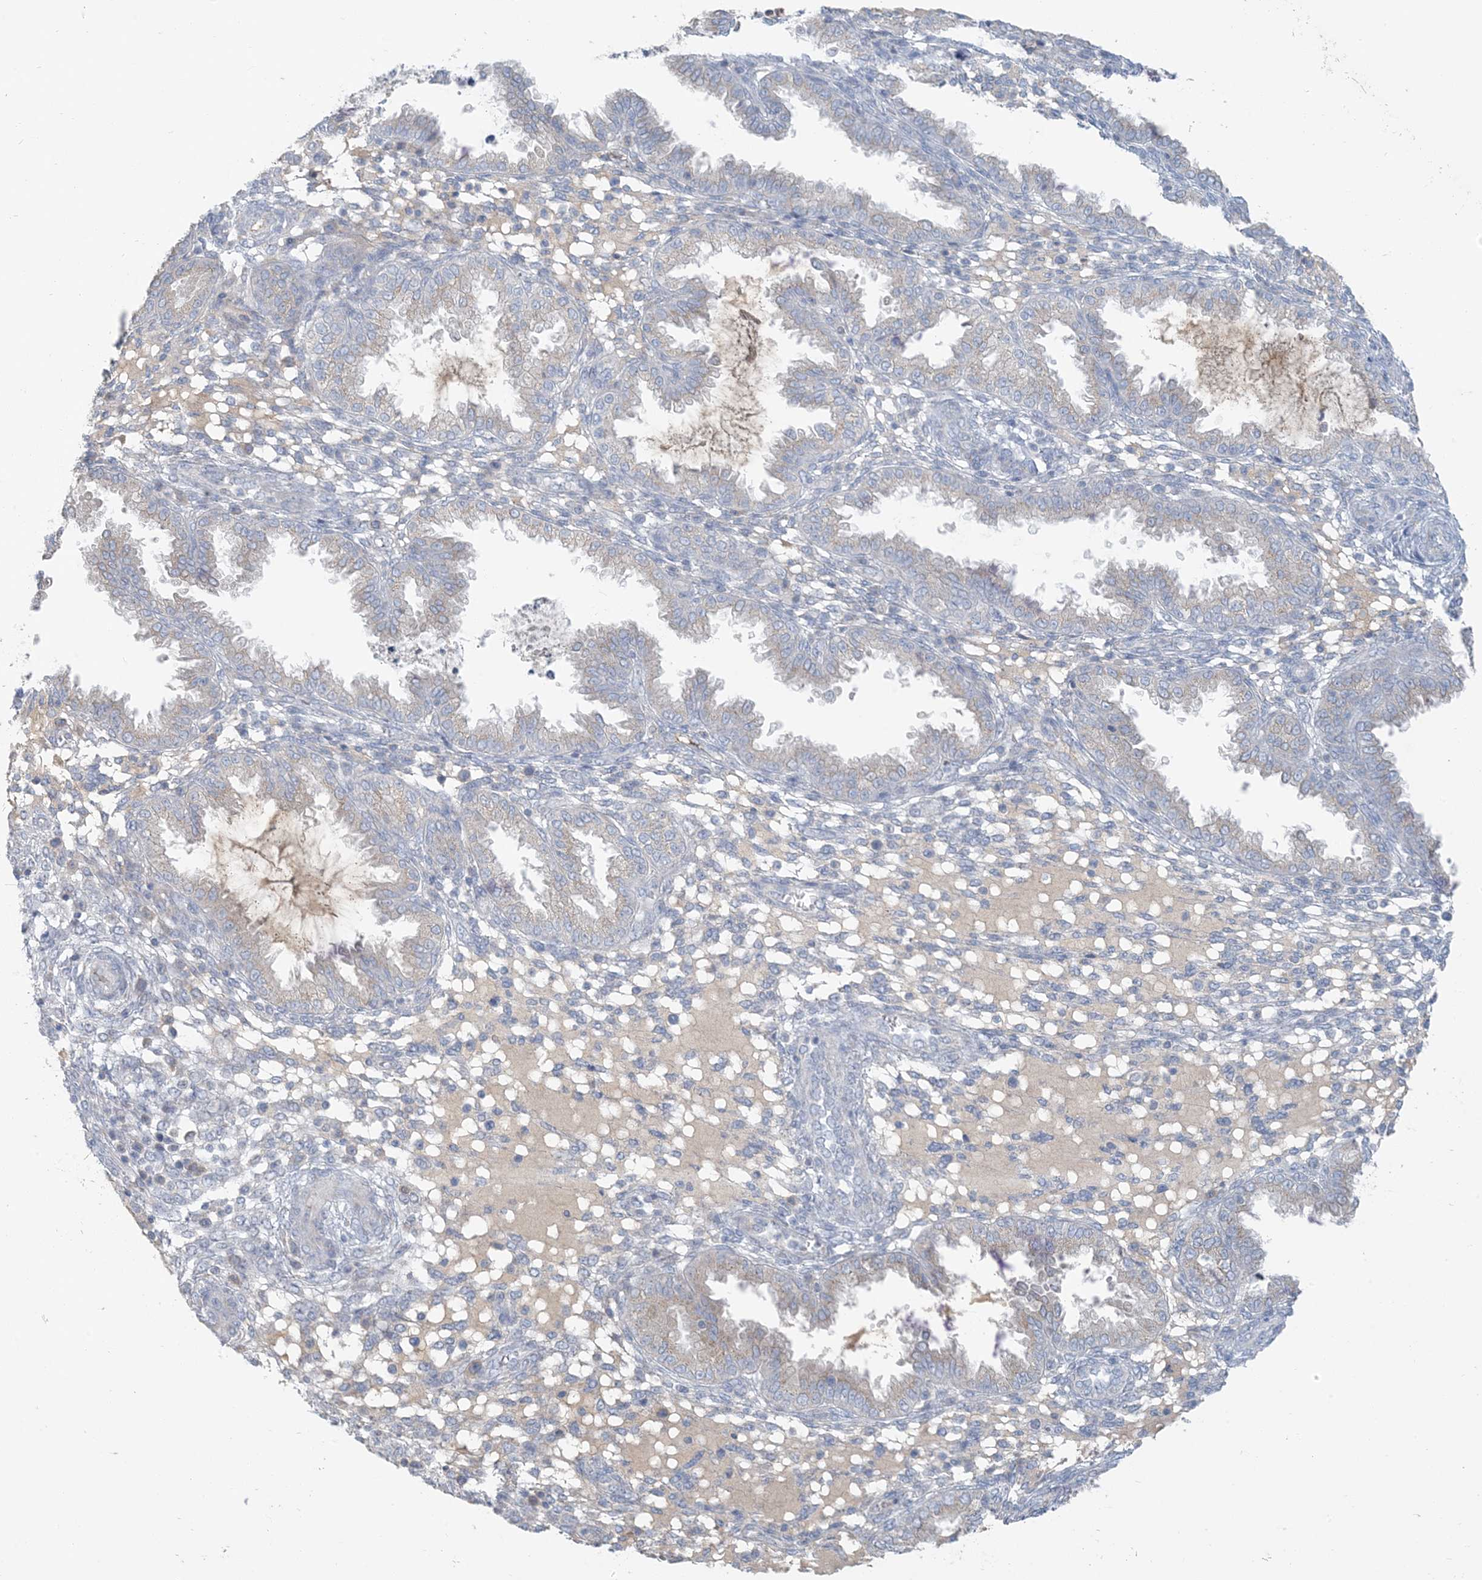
{"staining": {"intensity": "negative", "quantity": "none", "location": "none"}, "tissue": "endometrium", "cell_type": "Cells in endometrial stroma", "image_type": "normal", "snomed": [{"axis": "morphology", "description": "Normal tissue, NOS"}, {"axis": "topography", "description": "Endometrium"}], "caption": "IHC image of normal endometrium: endometrium stained with DAB (3,3'-diaminobenzidine) demonstrates no significant protein expression in cells in endometrial stroma. (Brightfield microscopy of DAB (3,3'-diaminobenzidine) immunohistochemistry at high magnification).", "gene": "SCML1", "patient": {"sex": "female", "age": 33}}